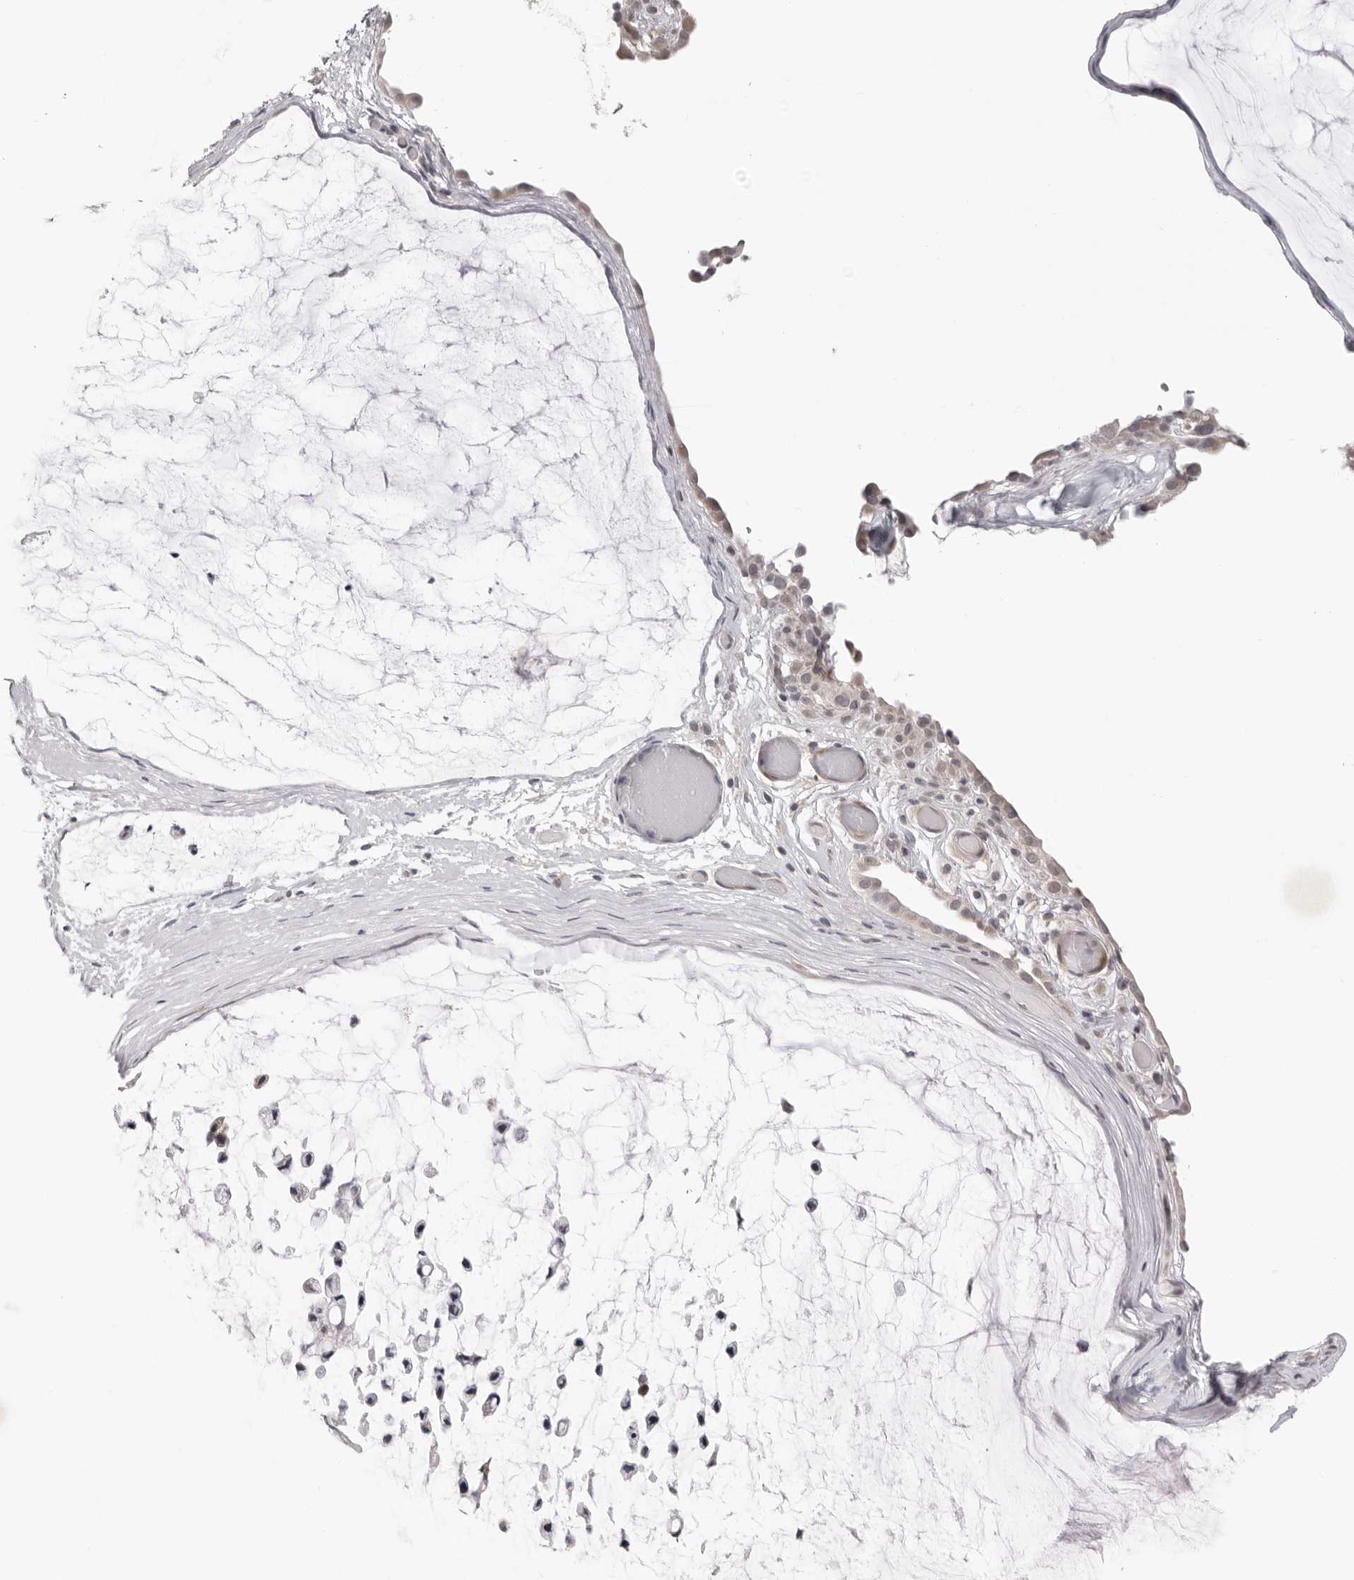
{"staining": {"intensity": "weak", "quantity": "<25%", "location": "cytoplasmic/membranous"}, "tissue": "ovarian cancer", "cell_type": "Tumor cells", "image_type": "cancer", "snomed": [{"axis": "morphology", "description": "Cystadenocarcinoma, mucinous, NOS"}, {"axis": "topography", "description": "Ovary"}], "caption": "DAB immunohistochemical staining of ovarian mucinous cystadenocarcinoma exhibits no significant positivity in tumor cells.", "gene": "PRUNE1", "patient": {"sex": "female", "age": 39}}